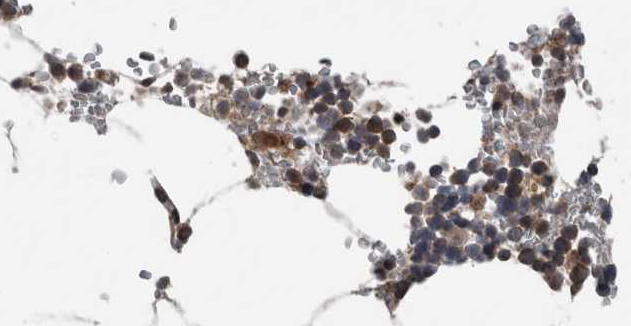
{"staining": {"intensity": "weak", "quantity": "25%-75%", "location": "cytoplasmic/membranous"}, "tissue": "bone marrow", "cell_type": "Hematopoietic cells", "image_type": "normal", "snomed": [{"axis": "morphology", "description": "Normal tissue, NOS"}, {"axis": "topography", "description": "Bone marrow"}], "caption": "Bone marrow stained with DAB immunohistochemistry (IHC) demonstrates low levels of weak cytoplasmic/membranous staining in about 25%-75% of hematopoietic cells.", "gene": "ENY2", "patient": {"sex": "male", "age": 70}}